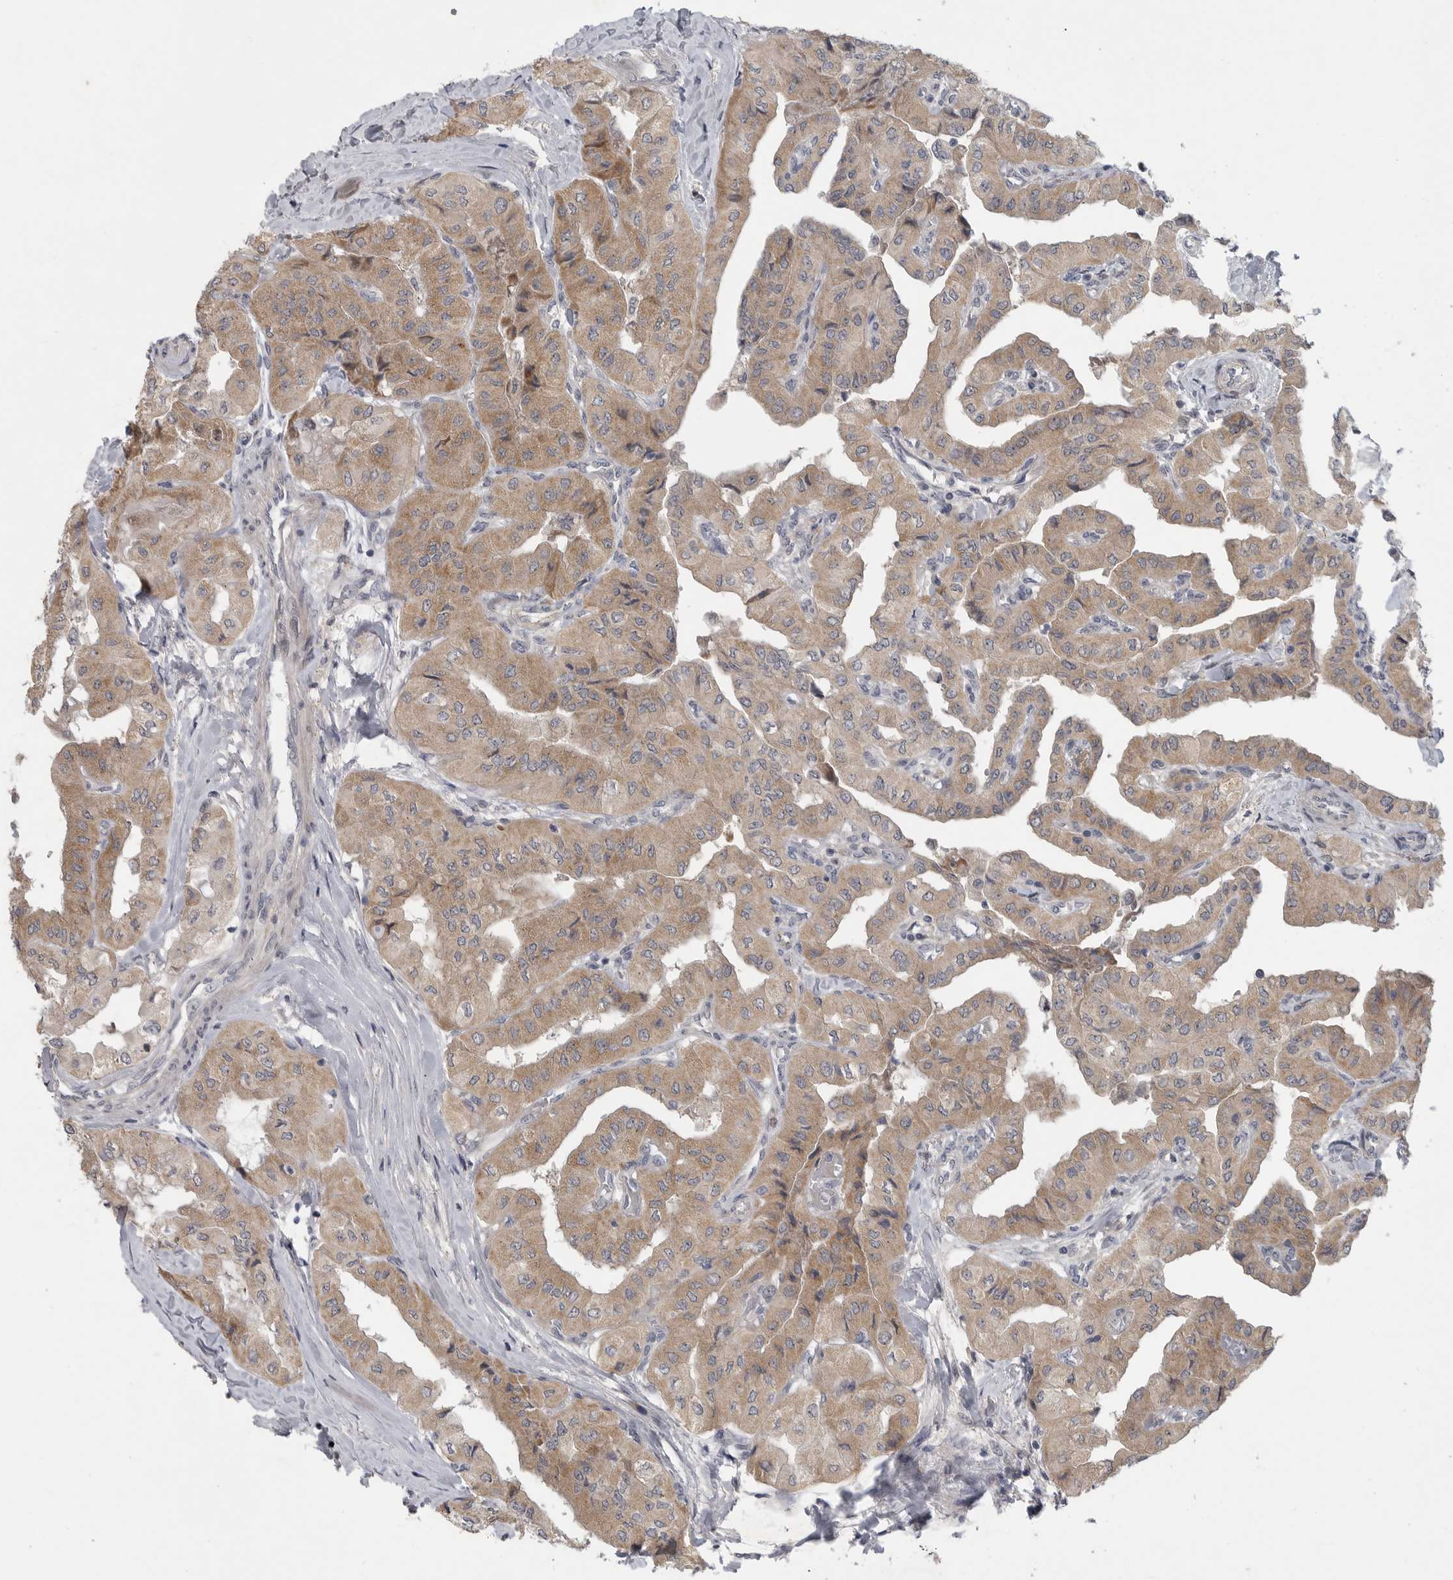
{"staining": {"intensity": "moderate", "quantity": ">75%", "location": "cytoplasmic/membranous"}, "tissue": "thyroid cancer", "cell_type": "Tumor cells", "image_type": "cancer", "snomed": [{"axis": "morphology", "description": "Papillary adenocarcinoma, NOS"}, {"axis": "topography", "description": "Thyroid gland"}], "caption": "Immunohistochemistry (IHC) image of thyroid cancer (papillary adenocarcinoma) stained for a protein (brown), which shows medium levels of moderate cytoplasmic/membranous staining in approximately >75% of tumor cells.", "gene": "FBXO43", "patient": {"sex": "female", "age": 59}}